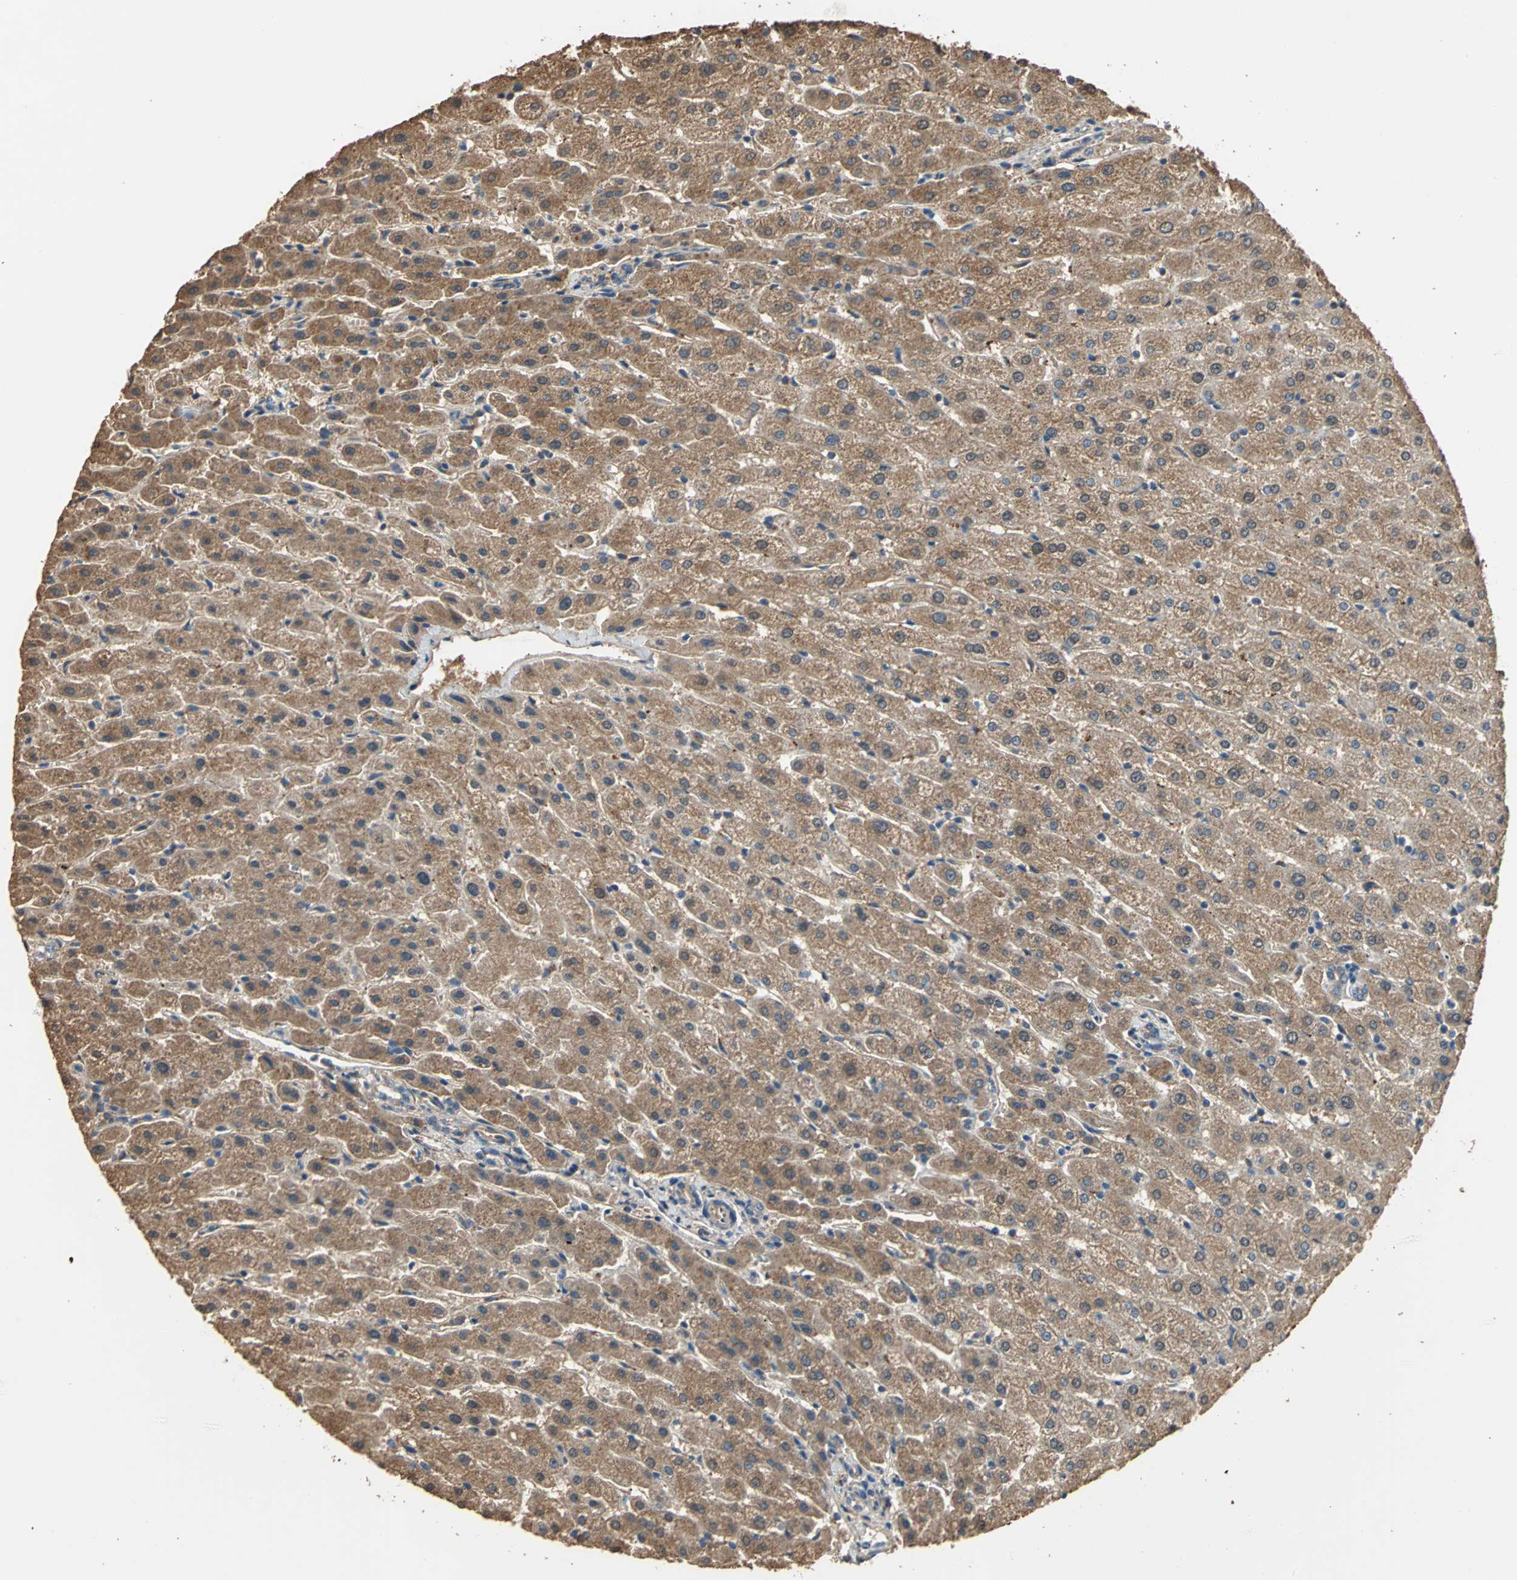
{"staining": {"intensity": "moderate", "quantity": ">75%", "location": "cytoplasmic/membranous"}, "tissue": "liver", "cell_type": "Cholangiocytes", "image_type": "normal", "snomed": [{"axis": "morphology", "description": "Normal tissue, NOS"}, {"axis": "morphology", "description": "Fibrosis, NOS"}, {"axis": "topography", "description": "Liver"}], "caption": "Protein analysis of benign liver exhibits moderate cytoplasmic/membranous expression in about >75% of cholangiocytes. Using DAB (3,3'-diaminobenzidine) (brown) and hematoxylin (blue) stains, captured at high magnification using brightfield microscopy.", "gene": "TRAK1", "patient": {"sex": "female", "age": 29}}